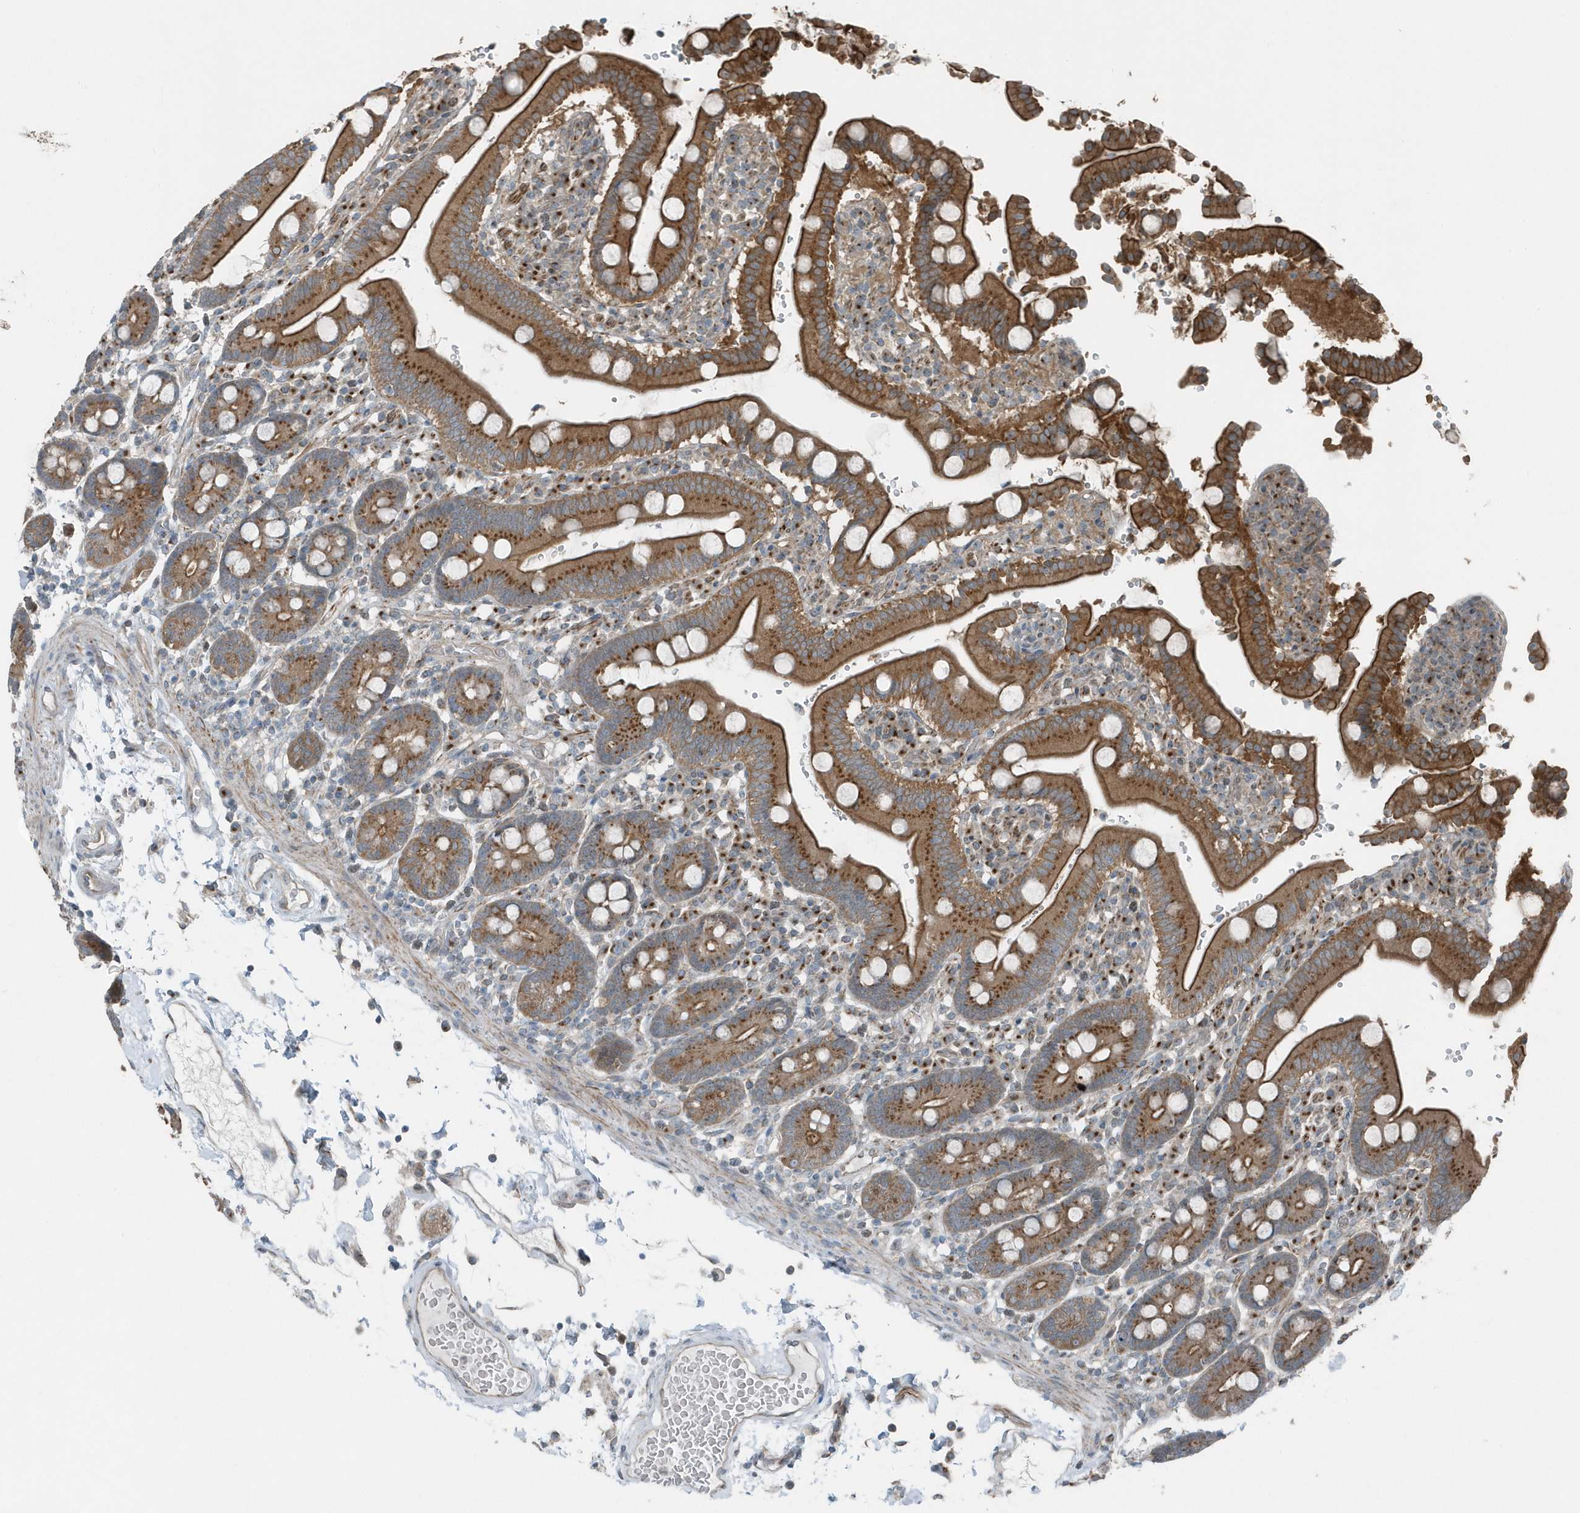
{"staining": {"intensity": "strong", "quantity": ">75%", "location": "cytoplasmic/membranous"}, "tissue": "duodenum", "cell_type": "Glandular cells", "image_type": "normal", "snomed": [{"axis": "morphology", "description": "Normal tissue, NOS"}, {"axis": "topography", "description": "Small intestine, NOS"}], "caption": "Immunohistochemistry (IHC) of unremarkable duodenum shows high levels of strong cytoplasmic/membranous positivity in about >75% of glandular cells.", "gene": "GCC2", "patient": {"sex": "female", "age": 71}}